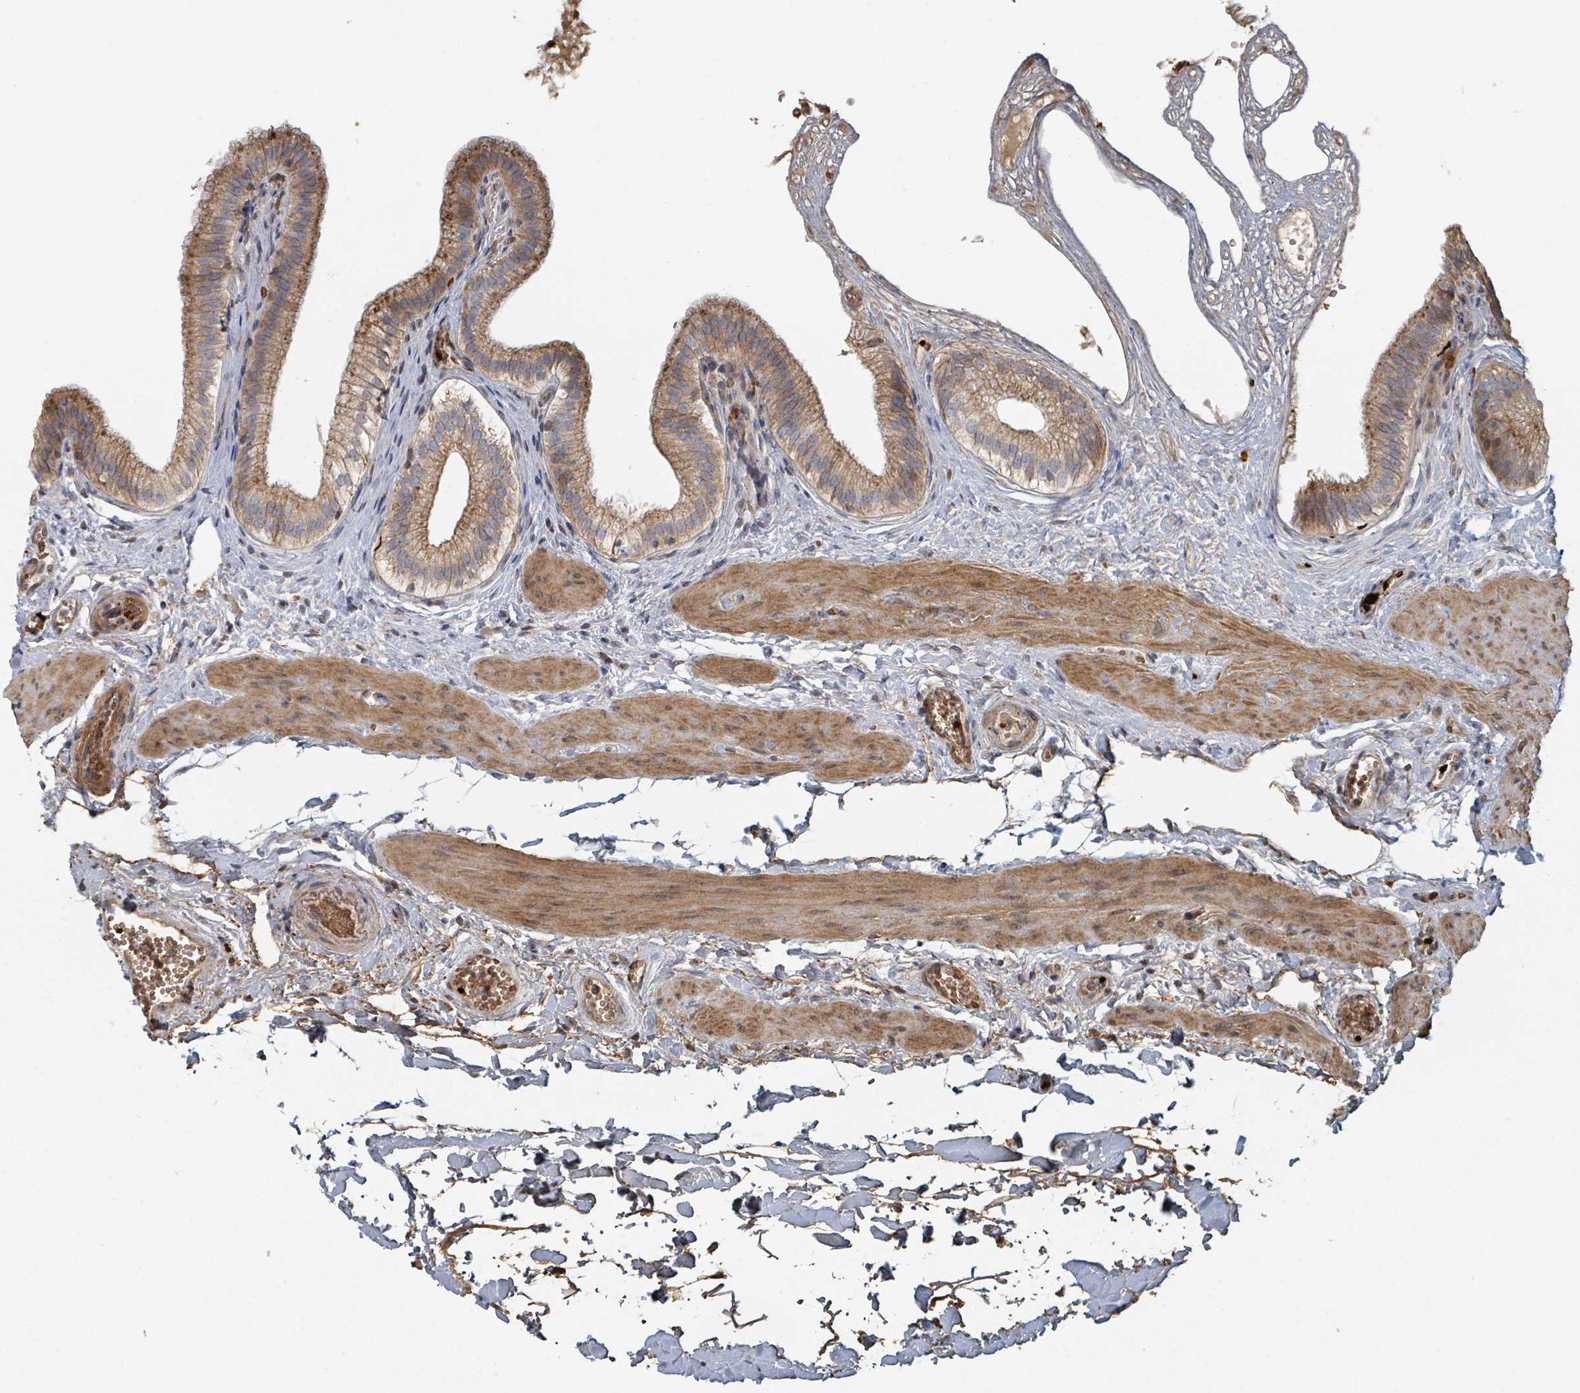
{"staining": {"intensity": "strong", "quantity": "<25%", "location": "cytoplasmic/membranous"}, "tissue": "gallbladder", "cell_type": "Glandular cells", "image_type": "normal", "snomed": [{"axis": "morphology", "description": "Normal tissue, NOS"}, {"axis": "topography", "description": "Gallbladder"}], "caption": "Gallbladder stained for a protein (brown) displays strong cytoplasmic/membranous positive positivity in approximately <25% of glandular cells.", "gene": "TRPC4AP", "patient": {"sex": "female", "age": 54}}